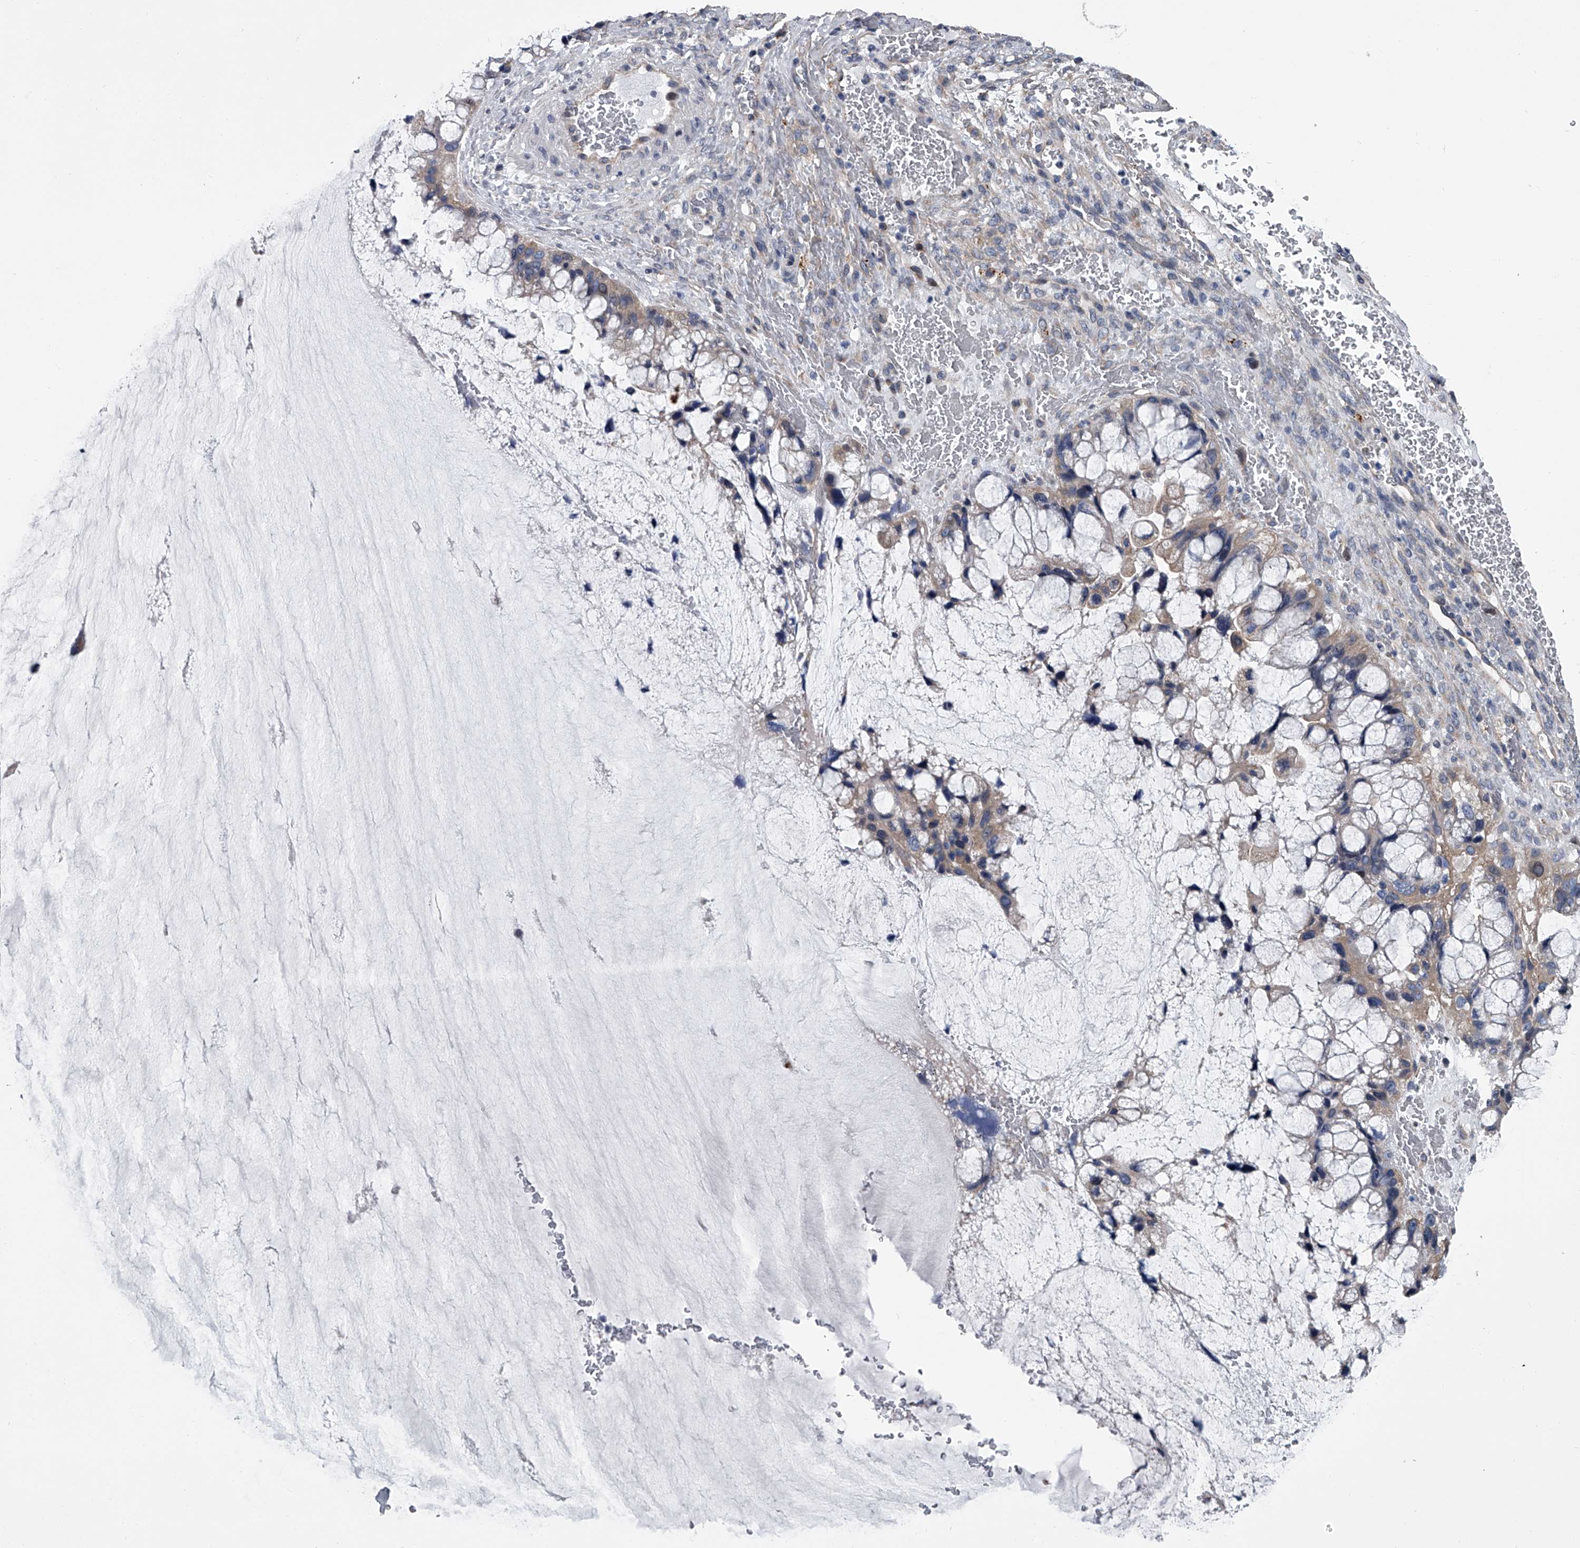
{"staining": {"intensity": "negative", "quantity": "none", "location": "none"}, "tissue": "ovarian cancer", "cell_type": "Tumor cells", "image_type": "cancer", "snomed": [{"axis": "morphology", "description": "Cystadenocarcinoma, mucinous, NOS"}, {"axis": "topography", "description": "Ovary"}], "caption": "IHC micrograph of neoplastic tissue: human ovarian mucinous cystadenocarcinoma stained with DAB displays no significant protein expression in tumor cells.", "gene": "ABCG1", "patient": {"sex": "female", "age": 37}}